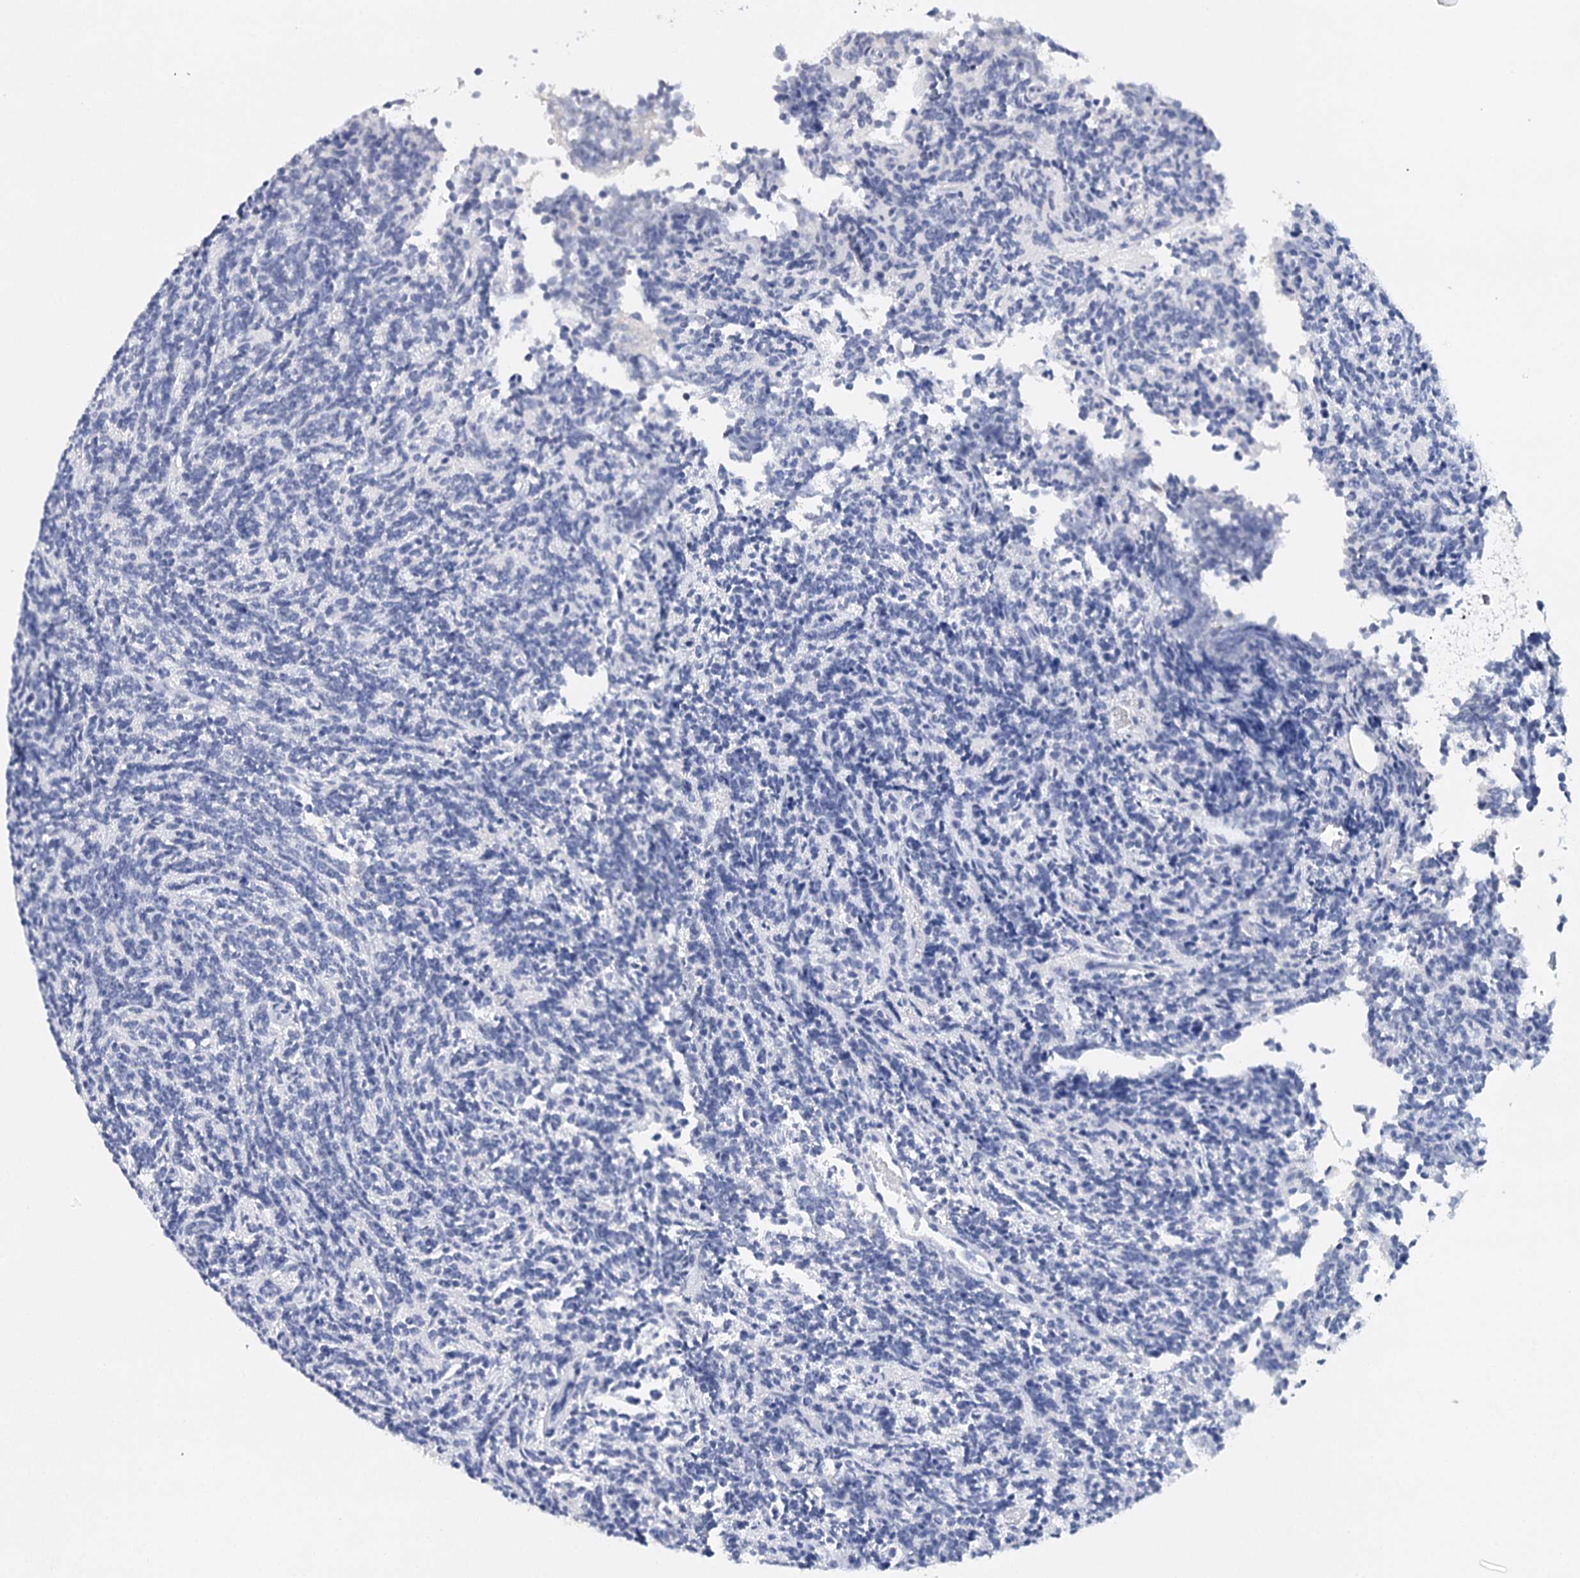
{"staining": {"intensity": "negative", "quantity": "none", "location": "none"}, "tissue": "glioma", "cell_type": "Tumor cells", "image_type": "cancer", "snomed": [{"axis": "morphology", "description": "Glioma, malignant, Low grade"}, {"axis": "topography", "description": "Brain"}], "caption": "Tumor cells show no significant protein expression in malignant glioma (low-grade).", "gene": "TP53", "patient": {"sex": "female", "age": 1}}